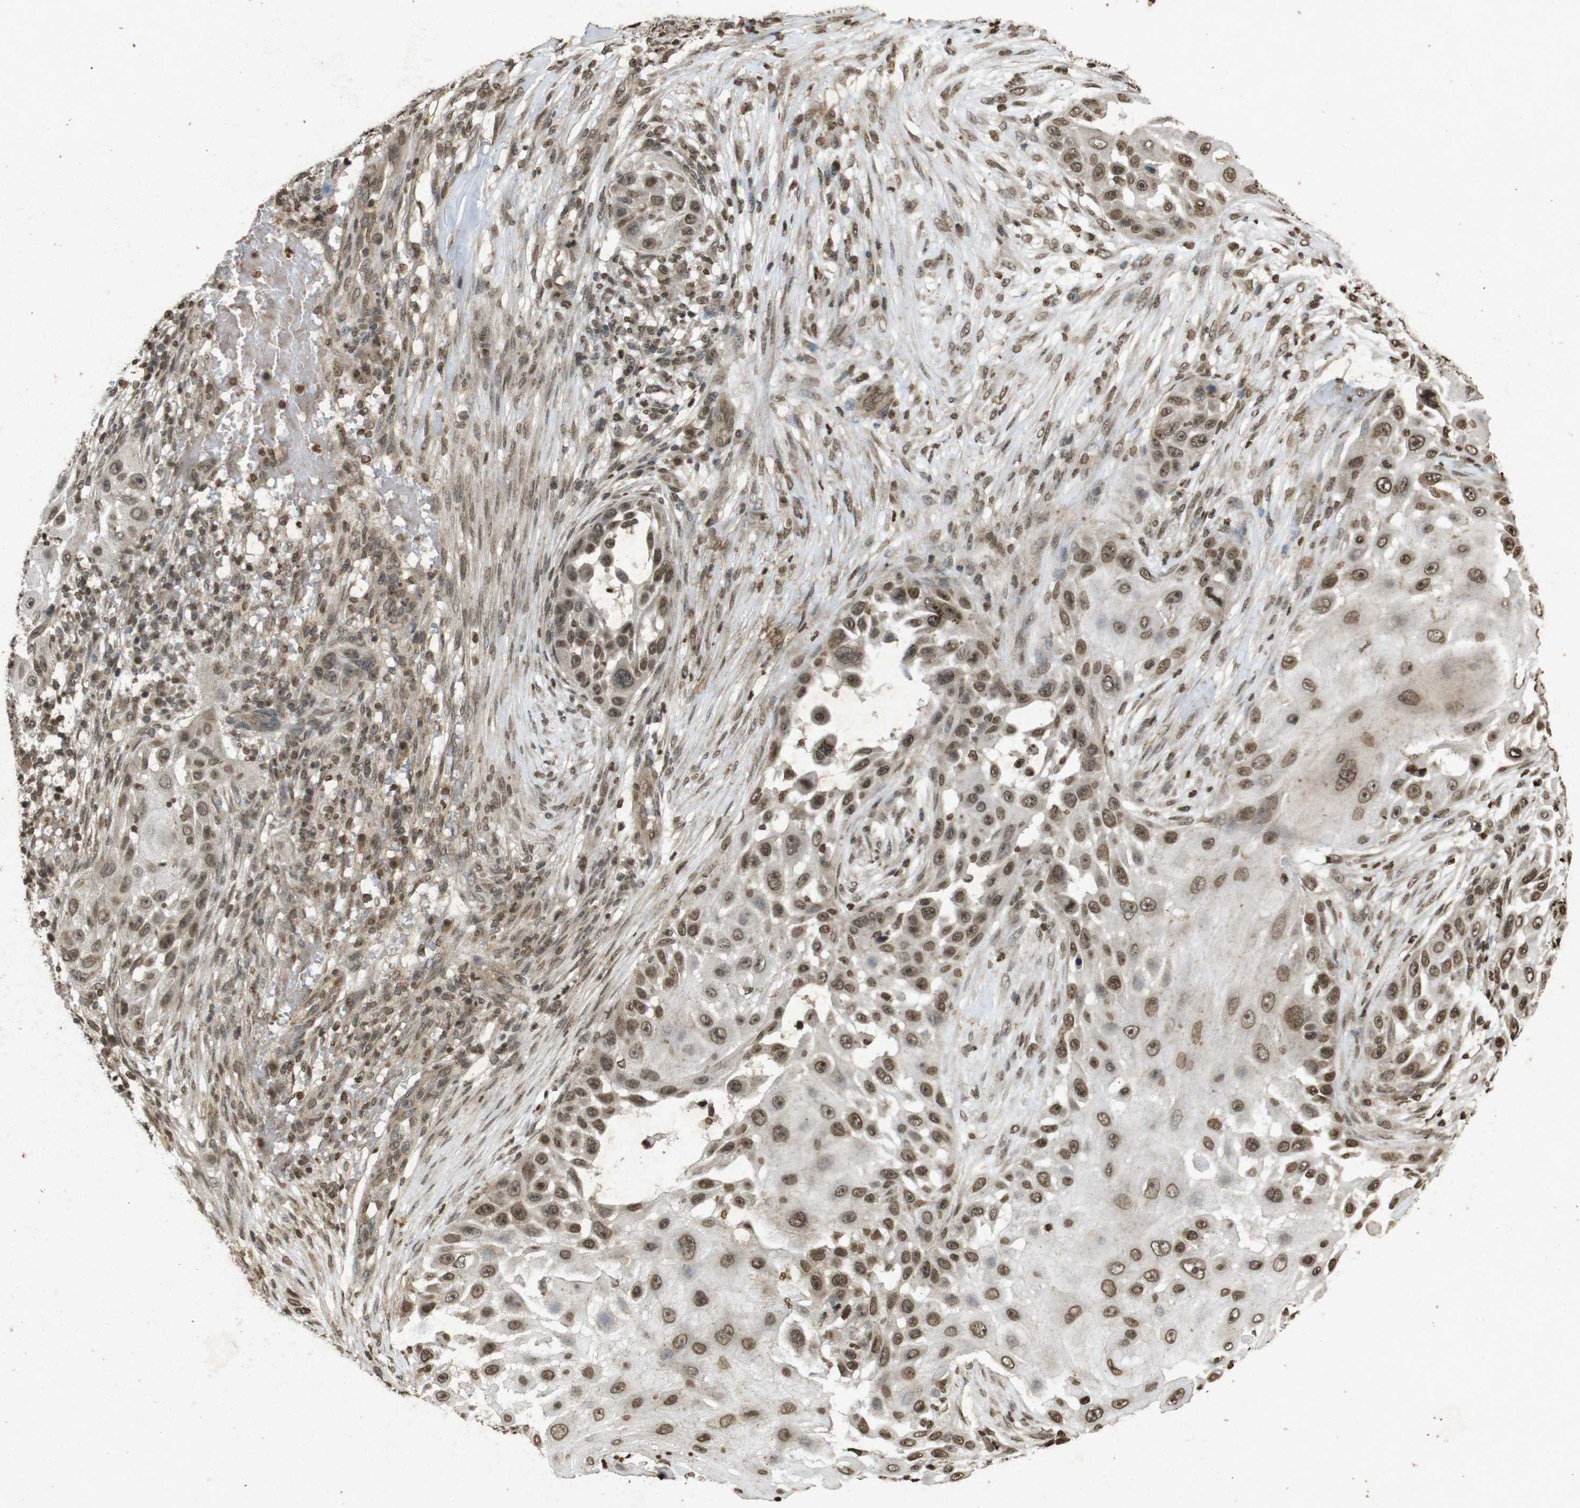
{"staining": {"intensity": "moderate", "quantity": ">75%", "location": "nuclear"}, "tissue": "skin cancer", "cell_type": "Tumor cells", "image_type": "cancer", "snomed": [{"axis": "morphology", "description": "Squamous cell carcinoma, NOS"}, {"axis": "topography", "description": "Skin"}], "caption": "Immunohistochemistry image of neoplastic tissue: skin cancer stained using immunohistochemistry demonstrates medium levels of moderate protein expression localized specifically in the nuclear of tumor cells, appearing as a nuclear brown color.", "gene": "ORC4", "patient": {"sex": "female", "age": 44}}